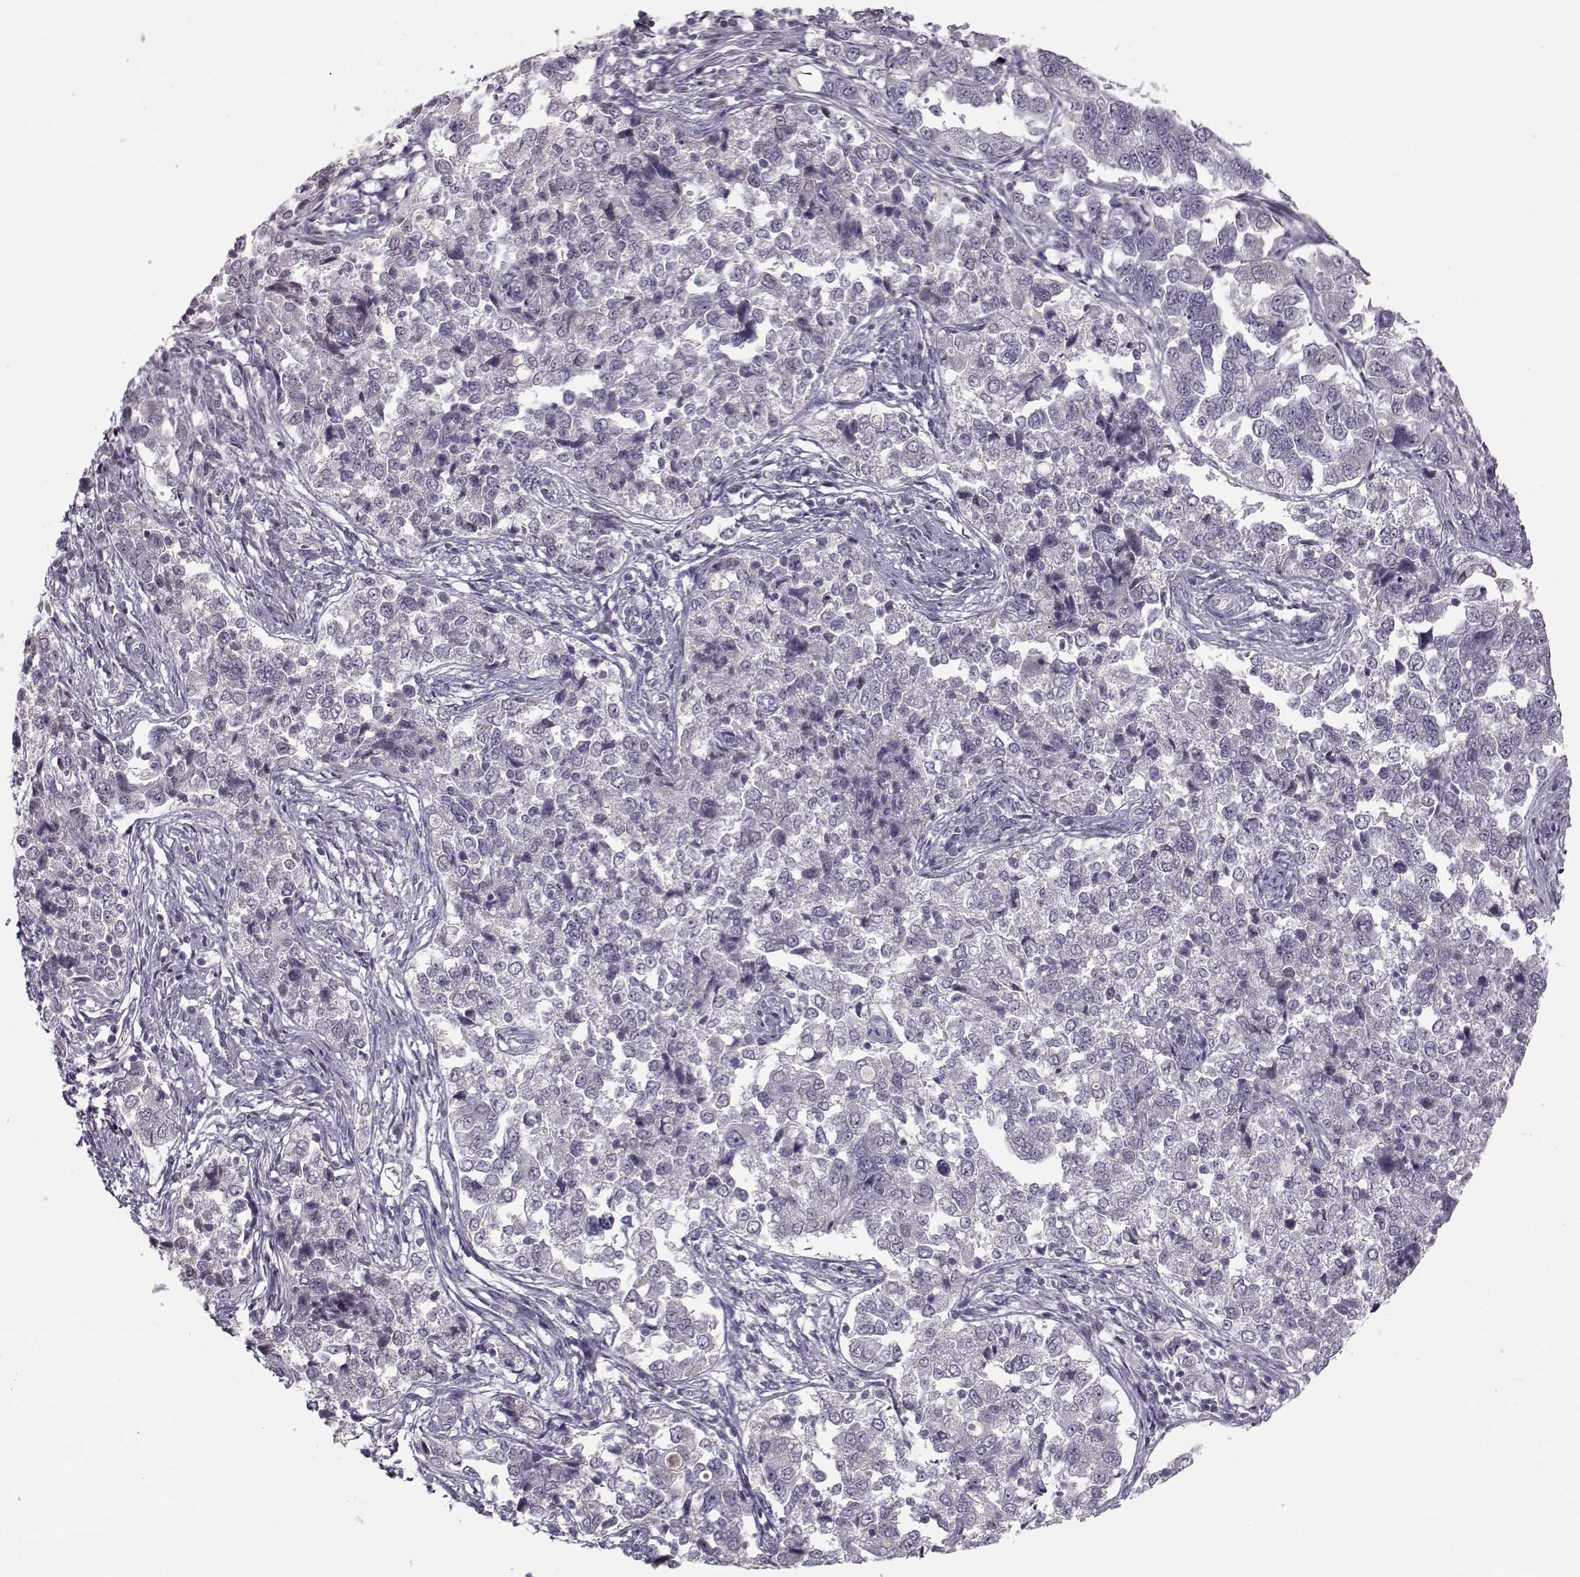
{"staining": {"intensity": "negative", "quantity": "none", "location": "none"}, "tissue": "endometrial cancer", "cell_type": "Tumor cells", "image_type": "cancer", "snomed": [{"axis": "morphology", "description": "Adenocarcinoma, NOS"}, {"axis": "topography", "description": "Endometrium"}], "caption": "There is no significant expression in tumor cells of endometrial cancer.", "gene": "DNAI3", "patient": {"sex": "female", "age": 43}}